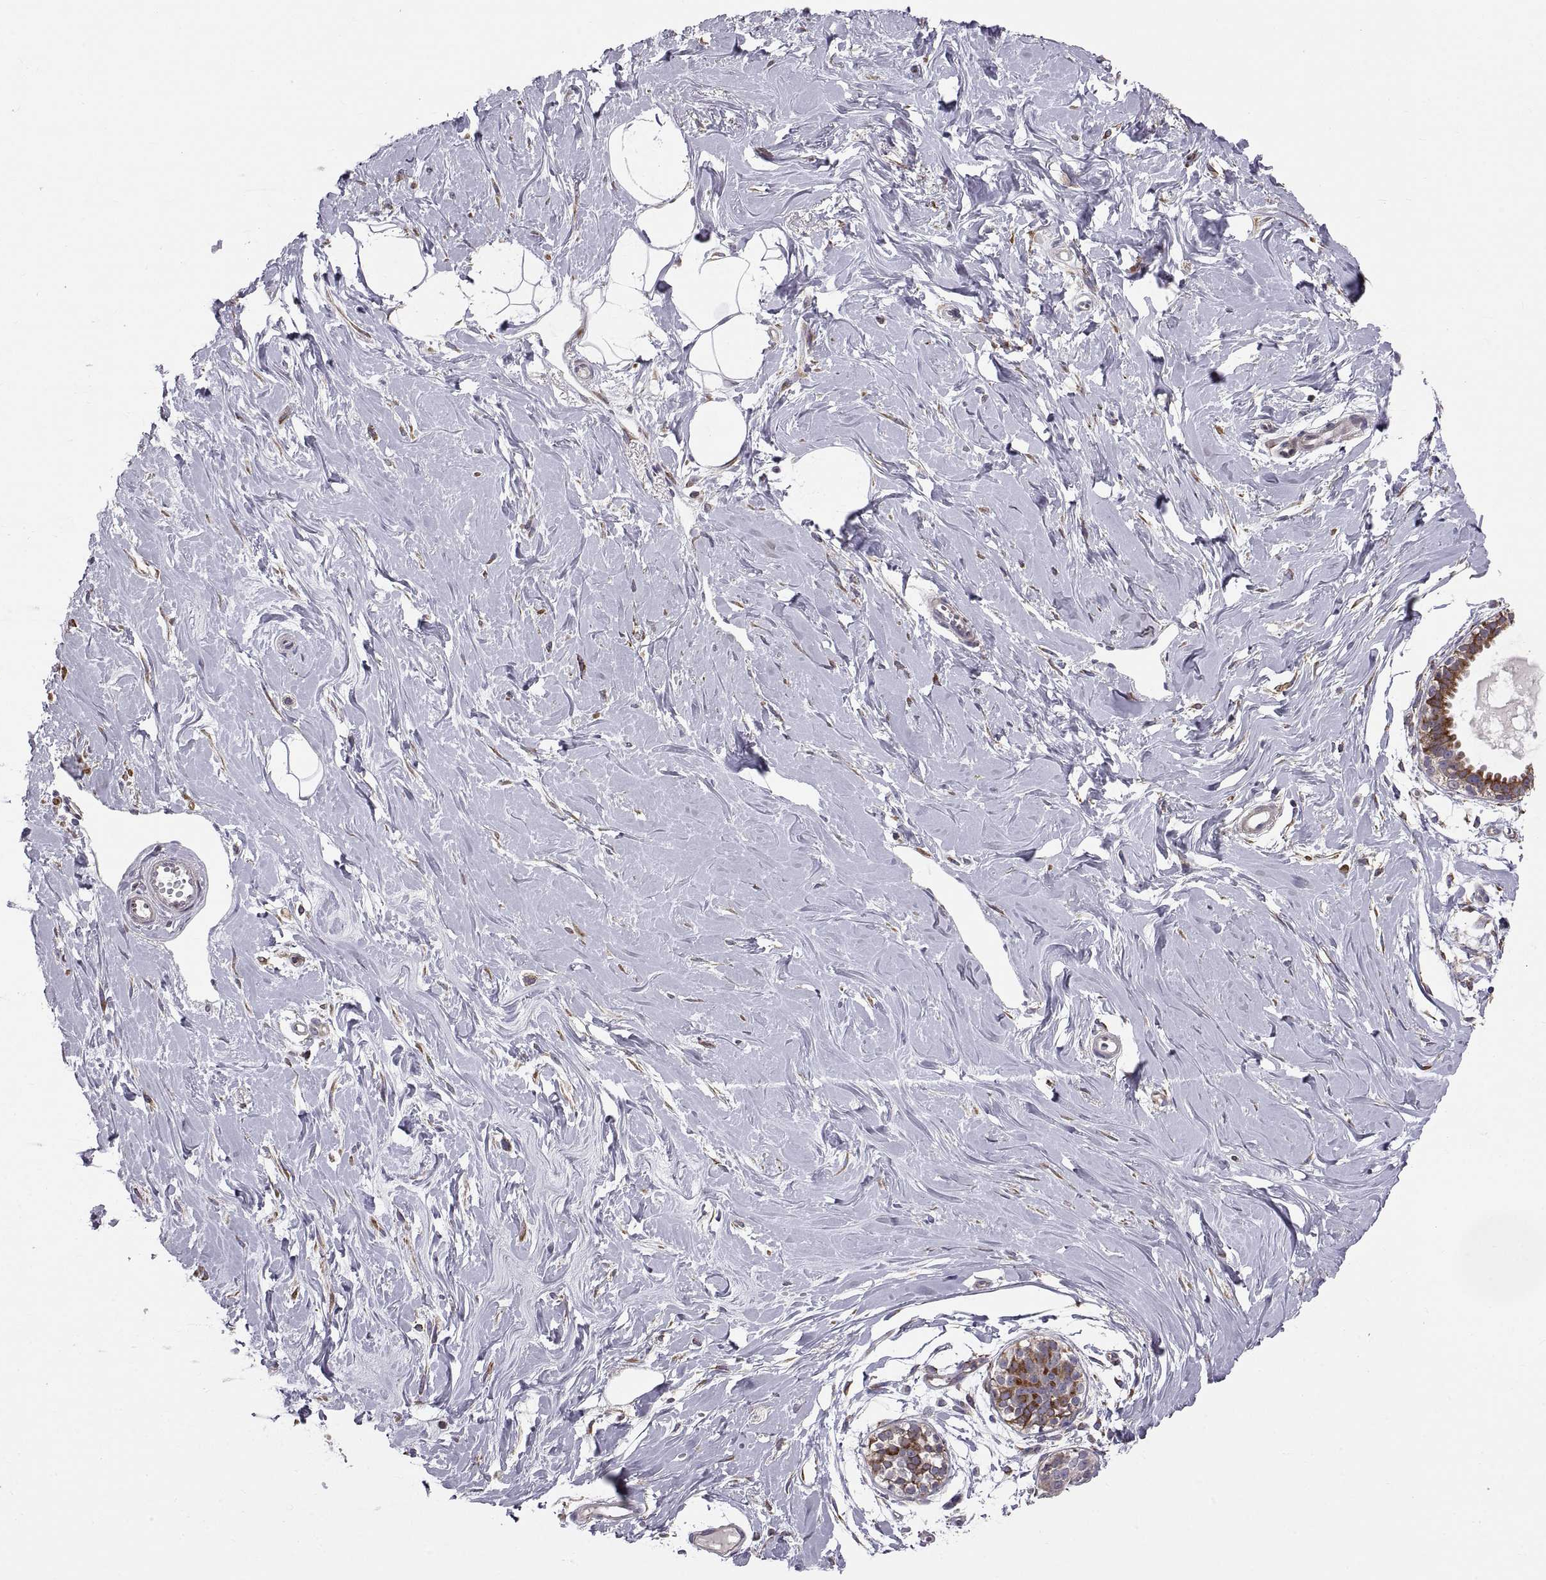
{"staining": {"intensity": "negative", "quantity": "none", "location": "none"}, "tissue": "breast", "cell_type": "Adipocytes", "image_type": "normal", "snomed": [{"axis": "morphology", "description": "Normal tissue, NOS"}, {"axis": "topography", "description": "Breast"}], "caption": "Adipocytes show no significant expression in normal breast. (IHC, brightfield microscopy, high magnification).", "gene": "PLEKHB2", "patient": {"sex": "female", "age": 49}}